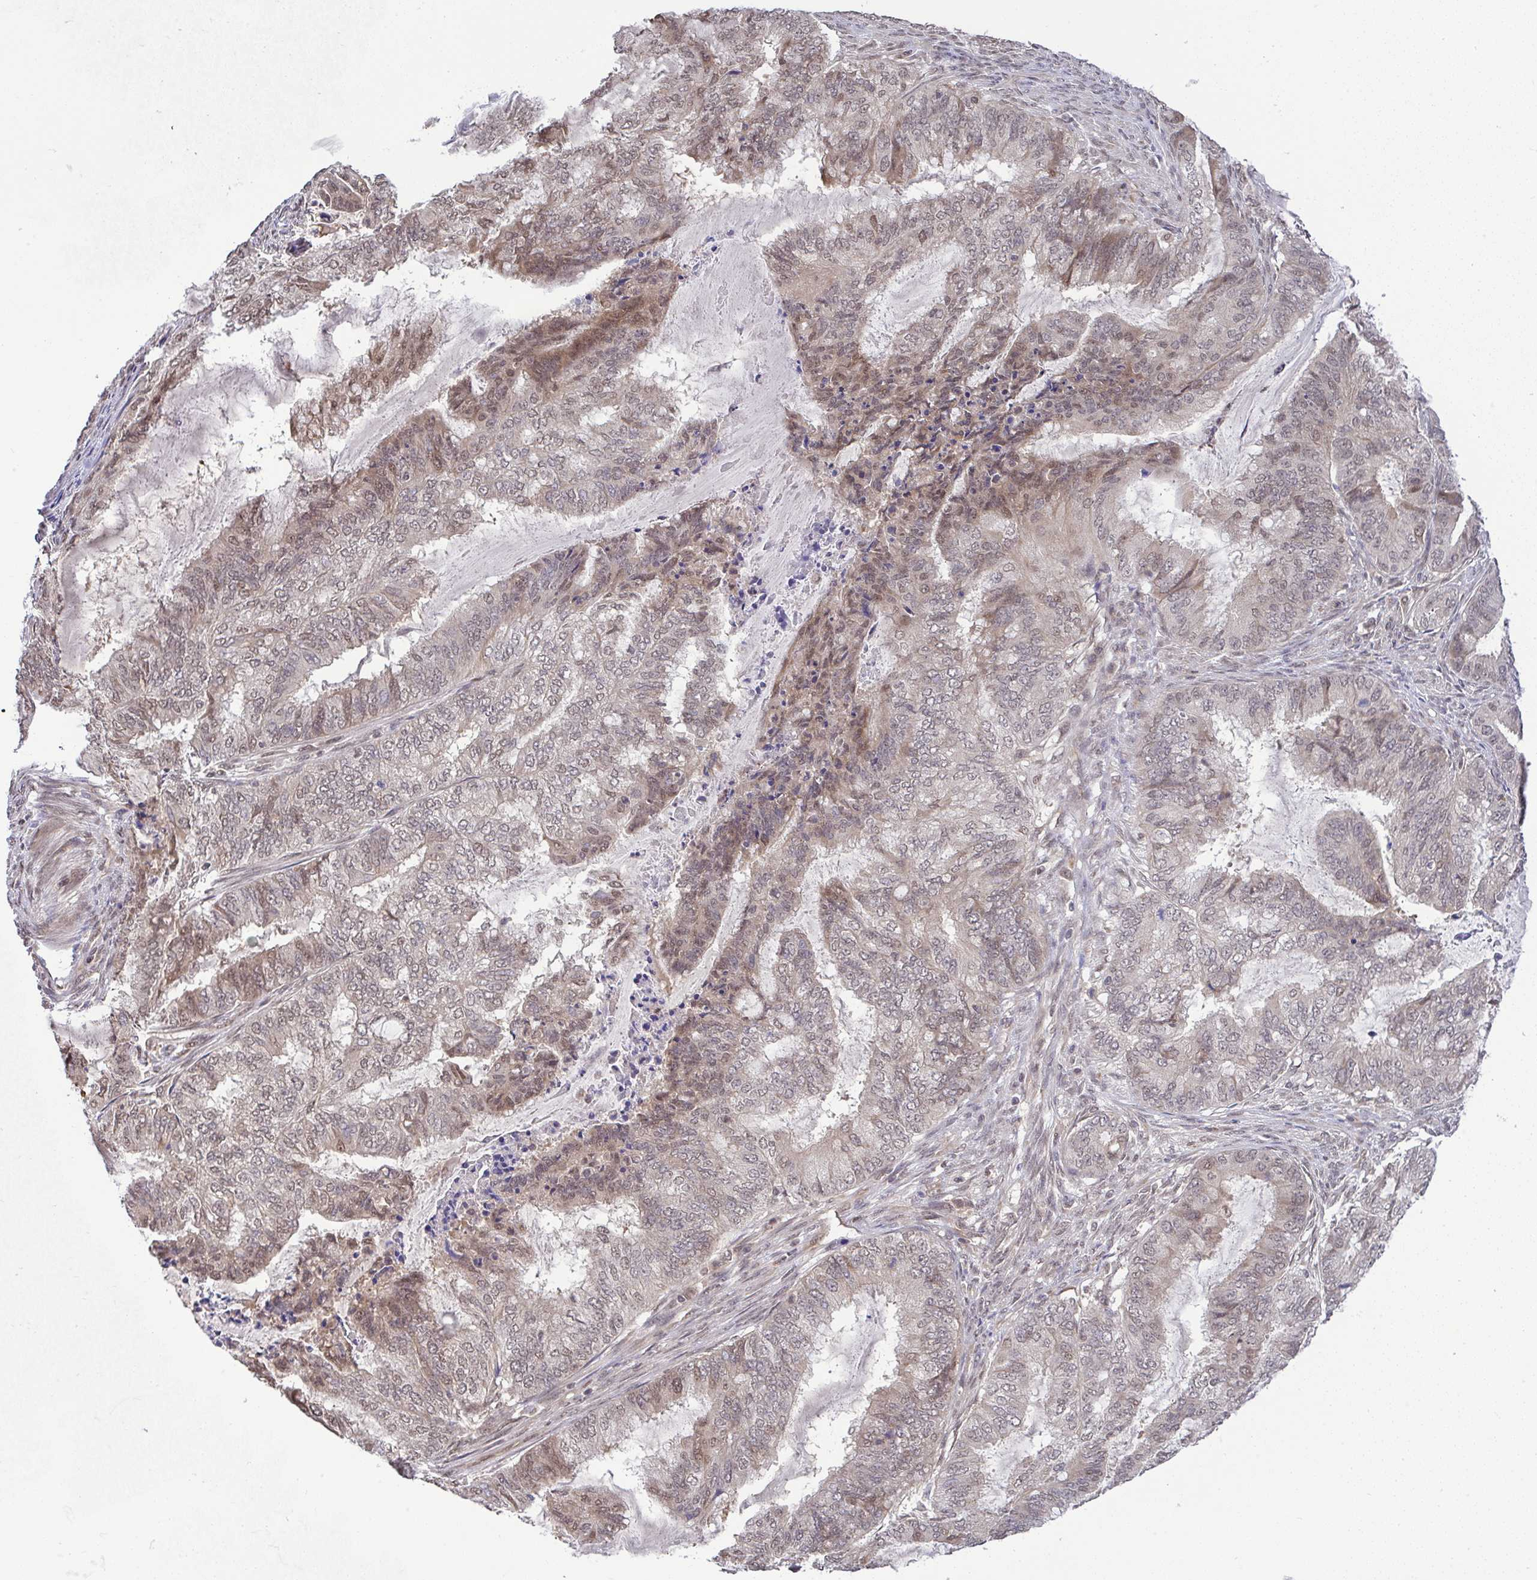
{"staining": {"intensity": "moderate", "quantity": "25%-75%", "location": "nuclear"}, "tissue": "endometrial cancer", "cell_type": "Tumor cells", "image_type": "cancer", "snomed": [{"axis": "morphology", "description": "Adenocarcinoma, NOS"}, {"axis": "topography", "description": "Endometrium"}], "caption": "Moderate nuclear expression is identified in about 25%-75% of tumor cells in endometrial cancer (adenocarcinoma).", "gene": "C9orf64", "patient": {"sex": "female", "age": 51}}